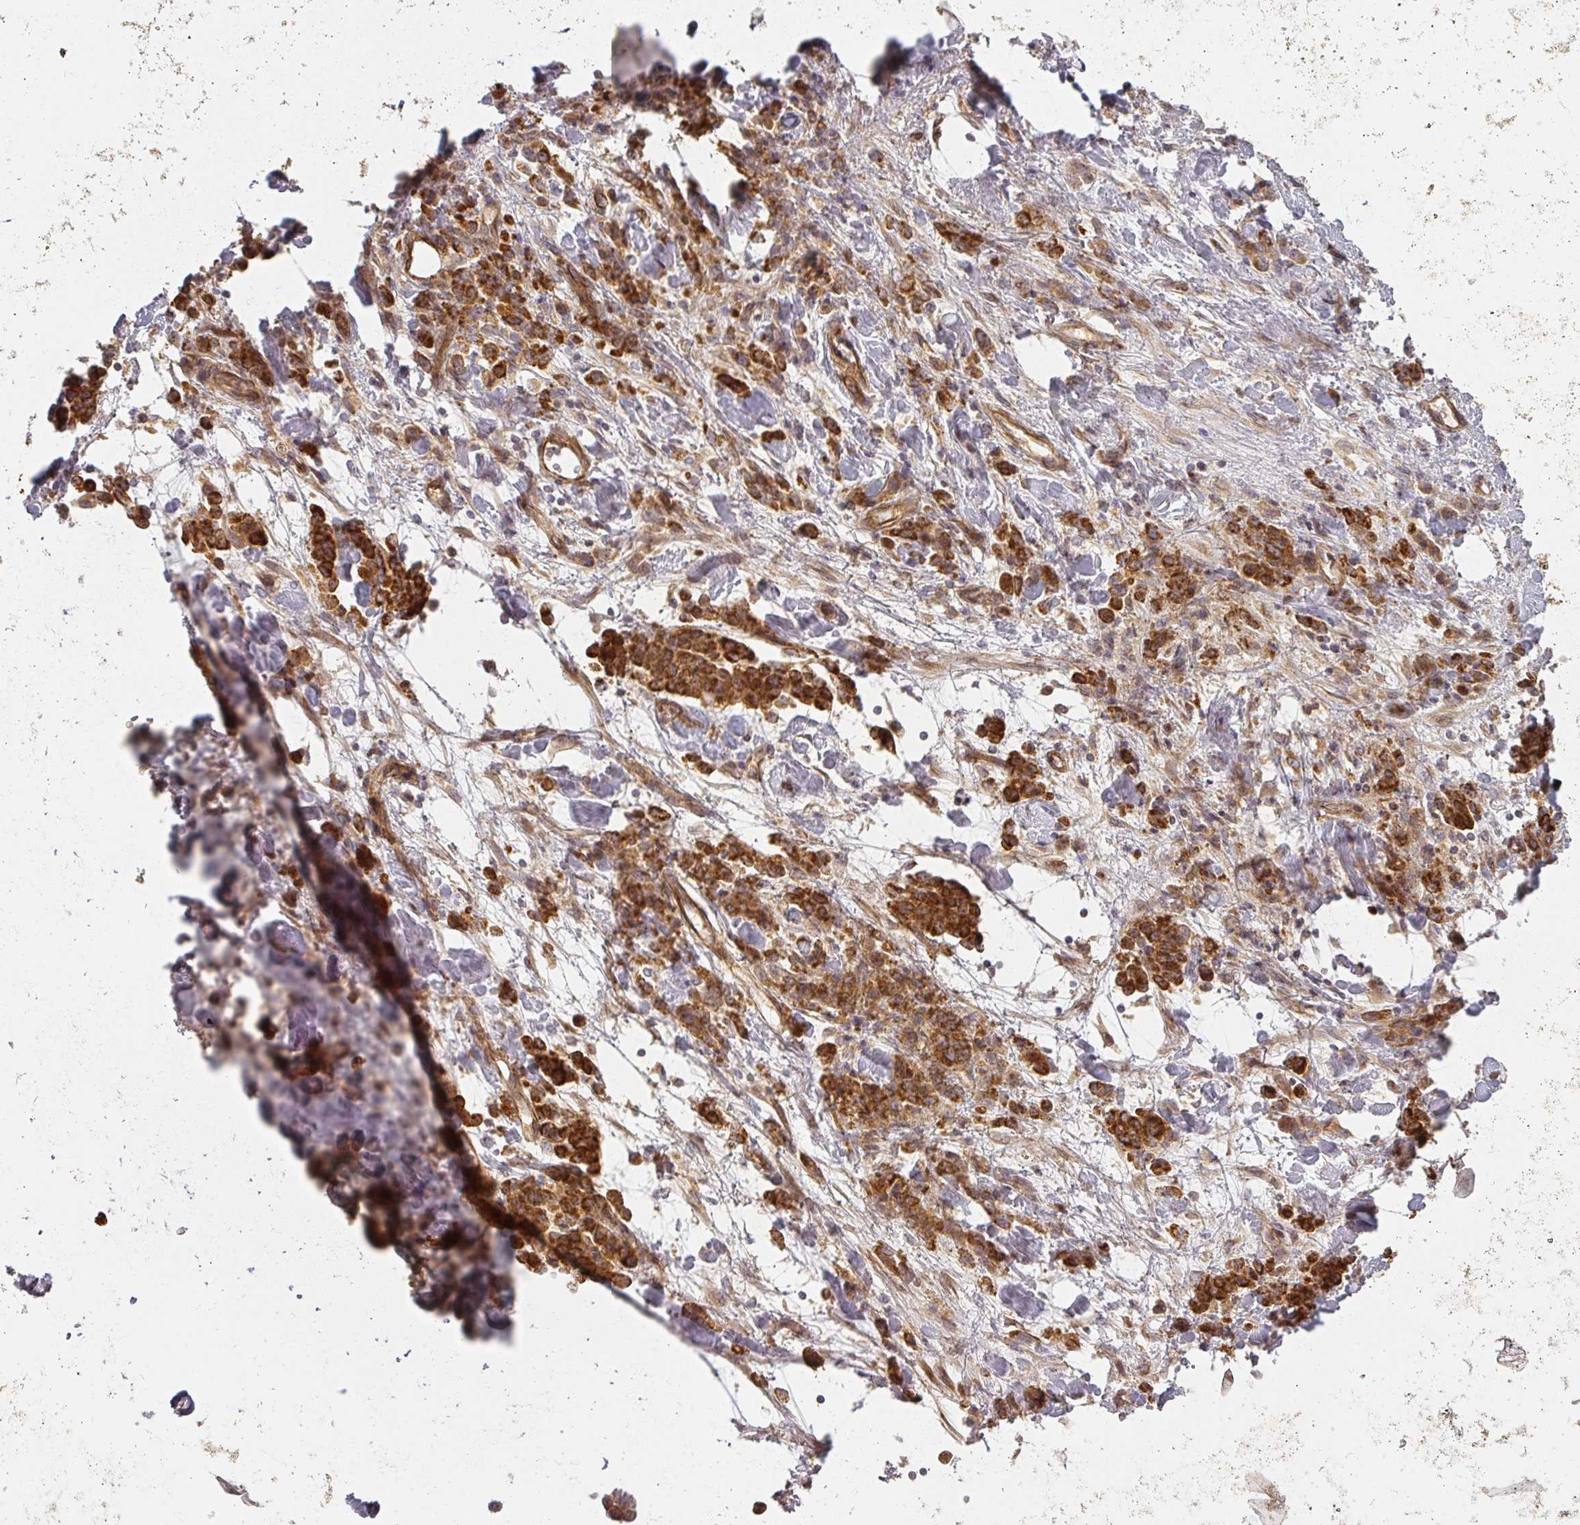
{"staining": {"intensity": "strong", "quantity": ">75%", "location": "cytoplasmic/membranous"}, "tissue": "stomach cancer", "cell_type": "Tumor cells", "image_type": "cancer", "snomed": [{"axis": "morphology", "description": "Normal tissue, NOS"}, {"axis": "morphology", "description": "Adenocarcinoma, NOS"}, {"axis": "topography", "description": "Stomach"}], "caption": "High-power microscopy captured an immunohistochemistry image of stomach cancer, revealing strong cytoplasmic/membranous expression in about >75% of tumor cells.", "gene": "CNOT1", "patient": {"sex": "male", "age": 82}}